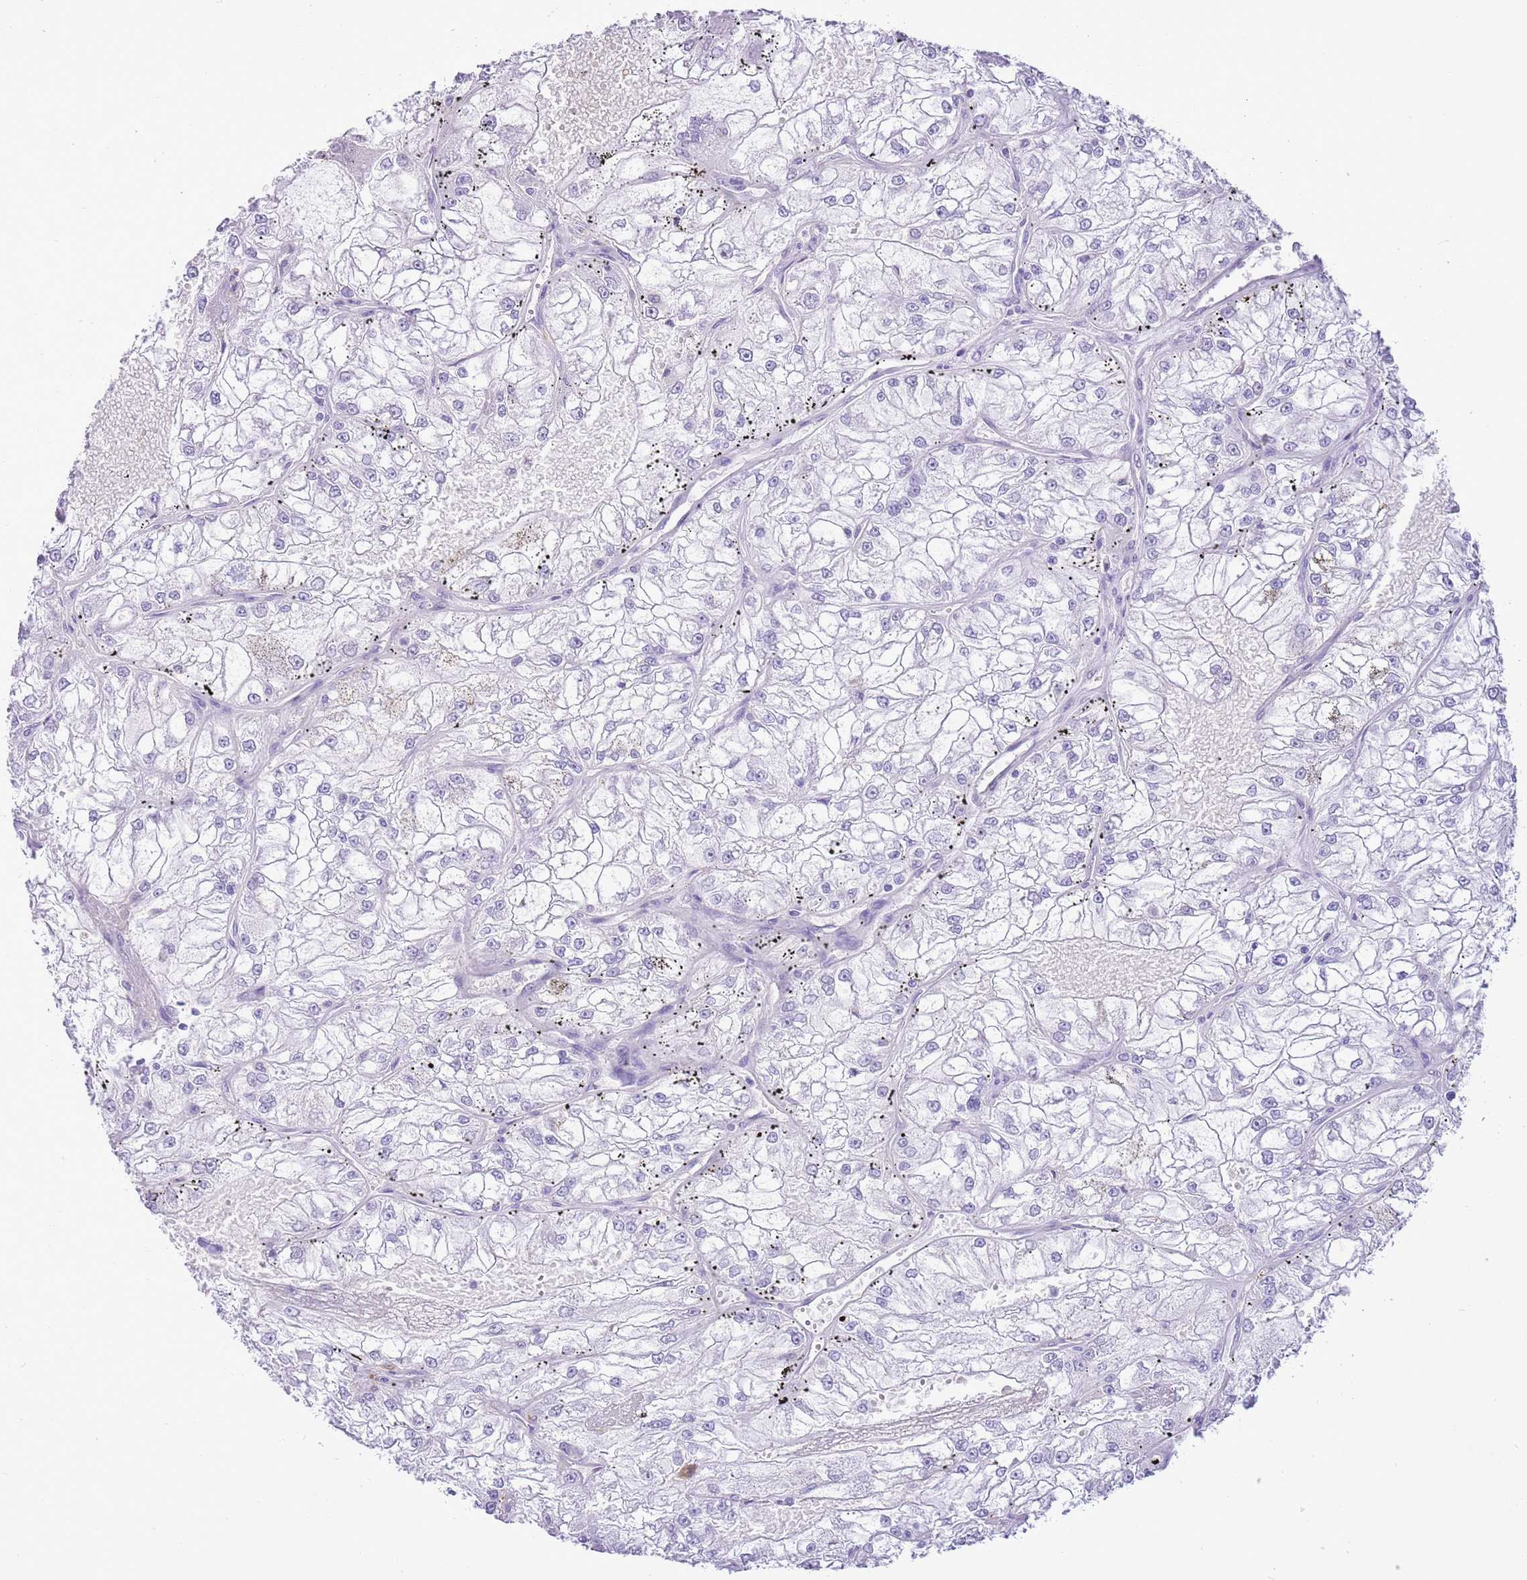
{"staining": {"intensity": "negative", "quantity": "none", "location": "none"}, "tissue": "renal cancer", "cell_type": "Tumor cells", "image_type": "cancer", "snomed": [{"axis": "morphology", "description": "Adenocarcinoma, NOS"}, {"axis": "topography", "description": "Kidney"}], "caption": "High power microscopy histopathology image of an immunohistochemistry (IHC) histopathology image of renal cancer (adenocarcinoma), revealing no significant expression in tumor cells. The staining was performed using DAB to visualize the protein expression in brown, while the nuclei were stained in blue with hematoxylin (Magnification: 20x).", "gene": "PPP1R17", "patient": {"sex": "female", "age": 72}}